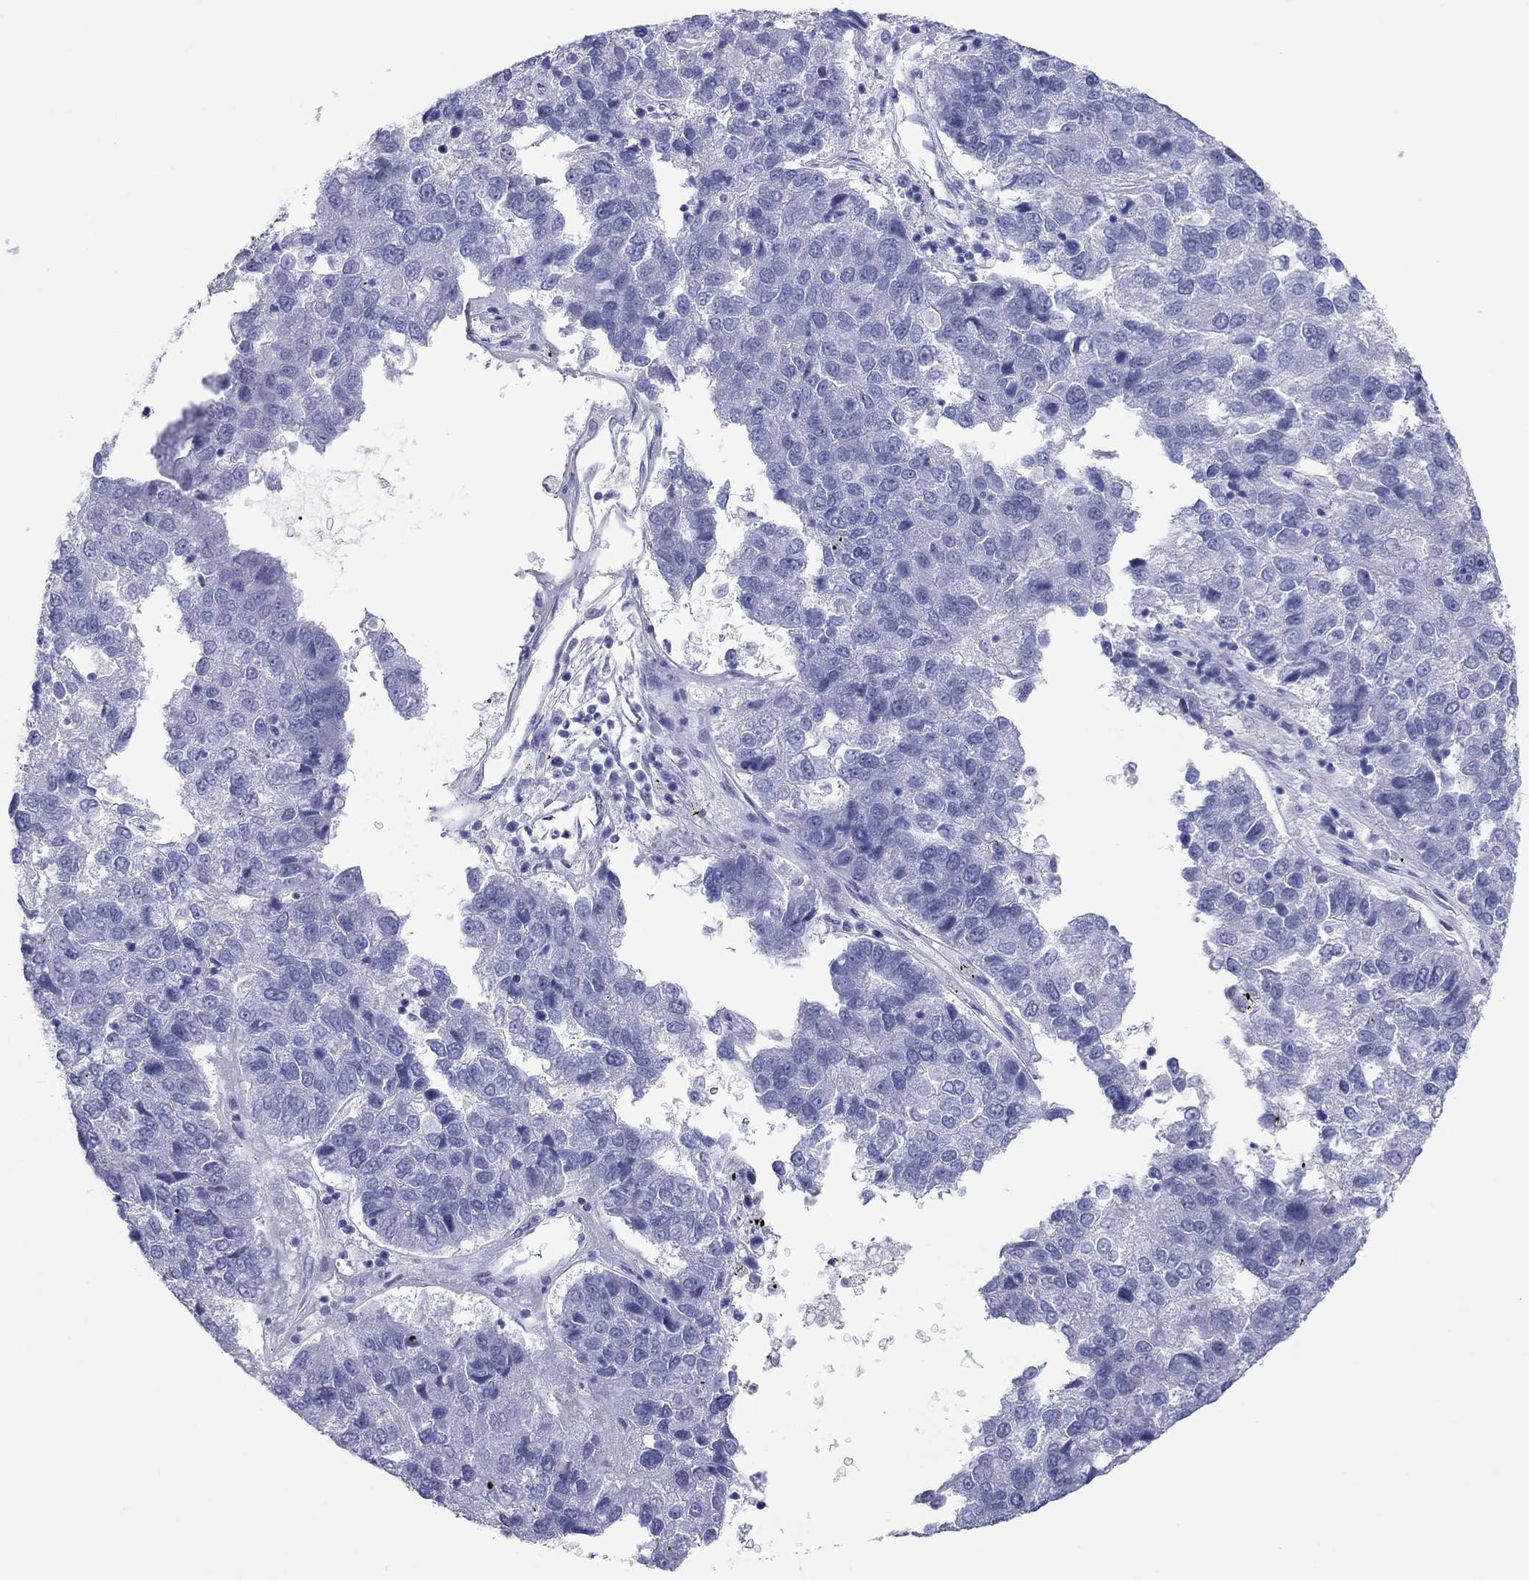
{"staining": {"intensity": "negative", "quantity": "none", "location": "none"}, "tissue": "pancreatic cancer", "cell_type": "Tumor cells", "image_type": "cancer", "snomed": [{"axis": "morphology", "description": "Adenocarcinoma, NOS"}, {"axis": "topography", "description": "Pancreas"}], "caption": "The immunohistochemistry histopathology image has no significant positivity in tumor cells of adenocarcinoma (pancreatic) tissue. (DAB IHC visualized using brightfield microscopy, high magnification).", "gene": "ATP4A", "patient": {"sex": "female", "age": 61}}